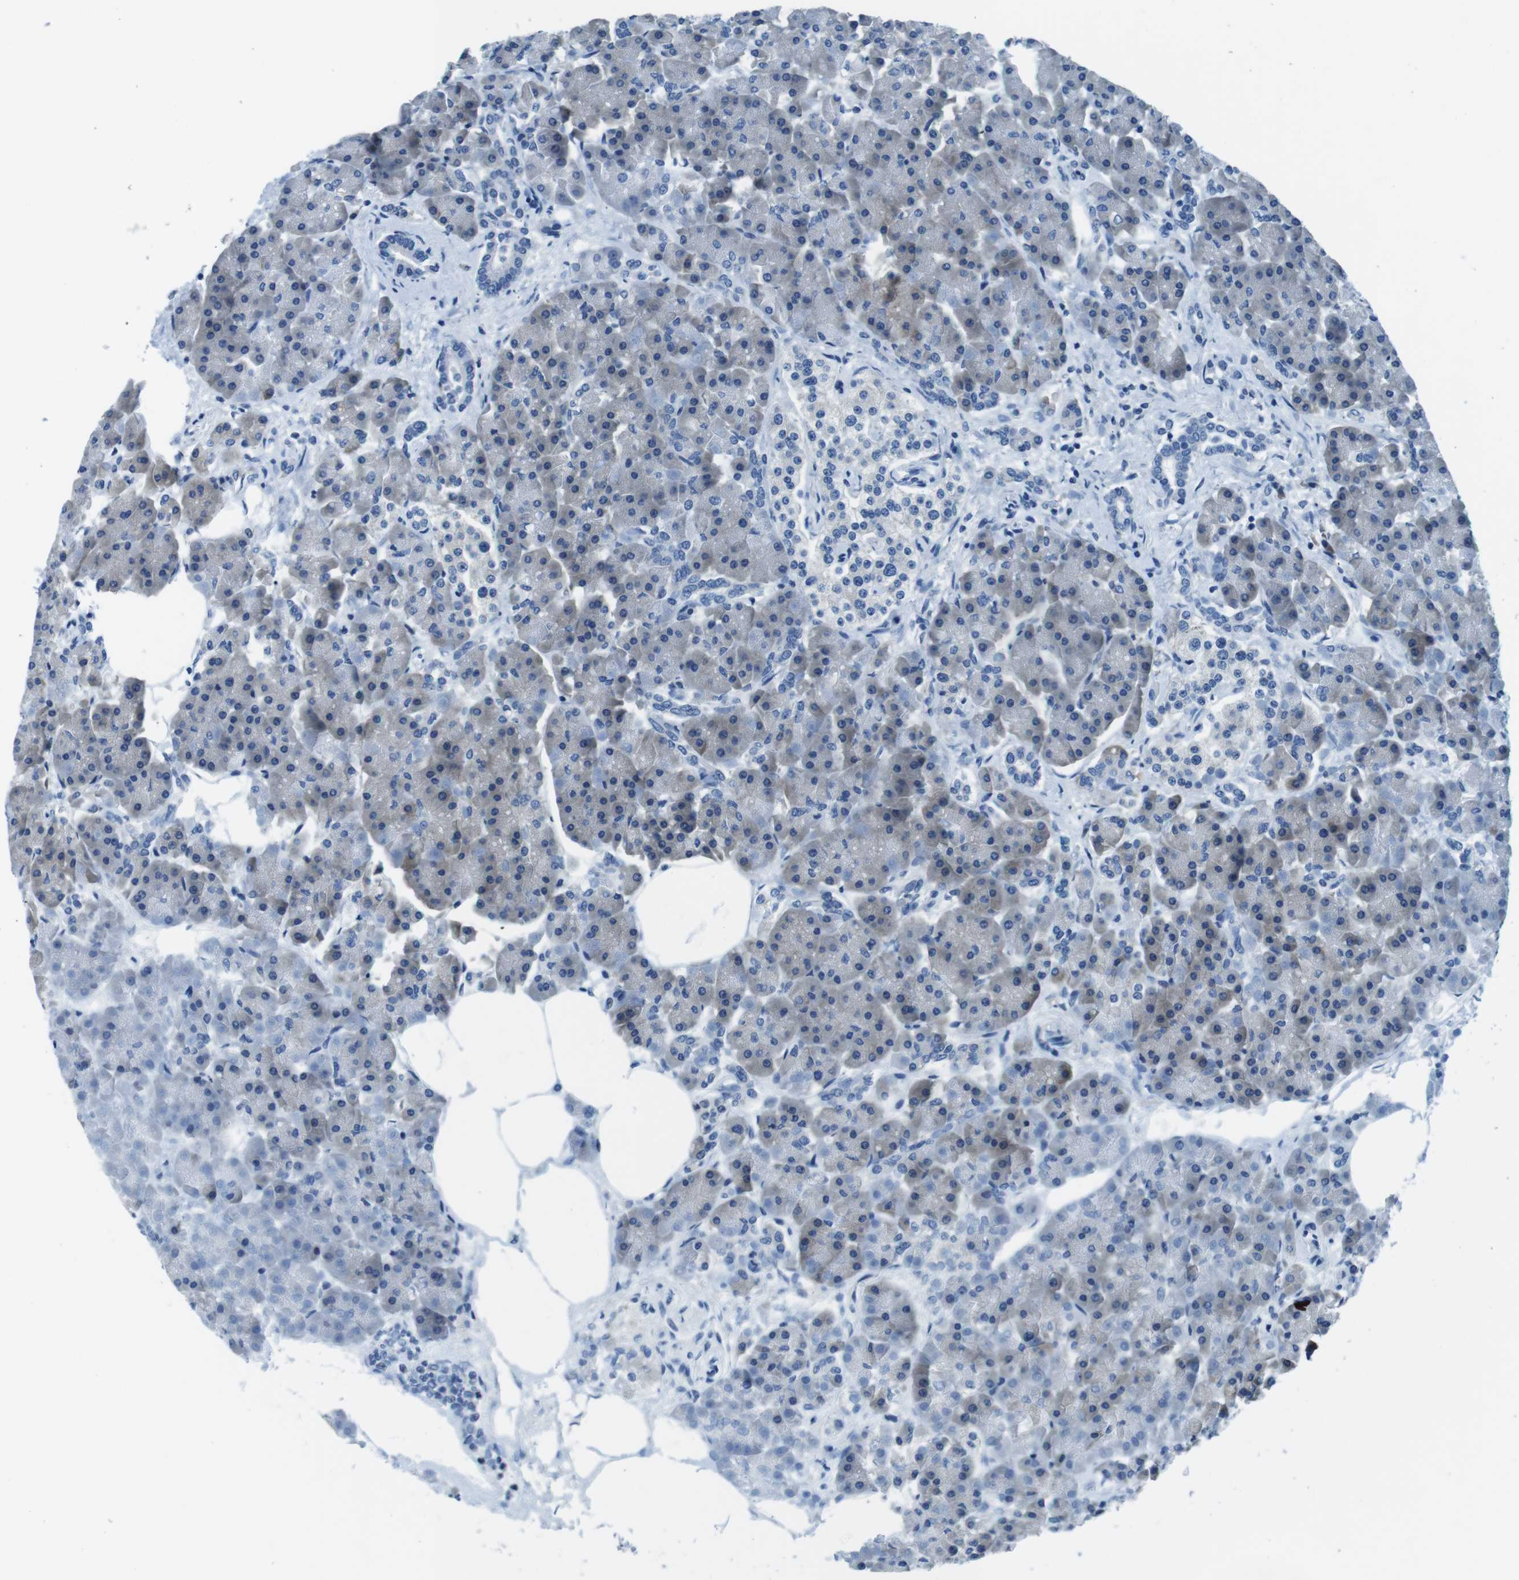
{"staining": {"intensity": "strong", "quantity": "25%-75%", "location": "cytoplasmic/membranous"}, "tissue": "pancreas", "cell_type": "Exocrine glandular cells", "image_type": "normal", "snomed": [{"axis": "morphology", "description": "Normal tissue, NOS"}, {"axis": "topography", "description": "Pancreas"}], "caption": "This histopathology image shows immunohistochemistry staining of benign pancreas, with high strong cytoplasmic/membranous expression in about 25%-75% of exocrine glandular cells.", "gene": "EIF2B5", "patient": {"sex": "female", "age": 70}}